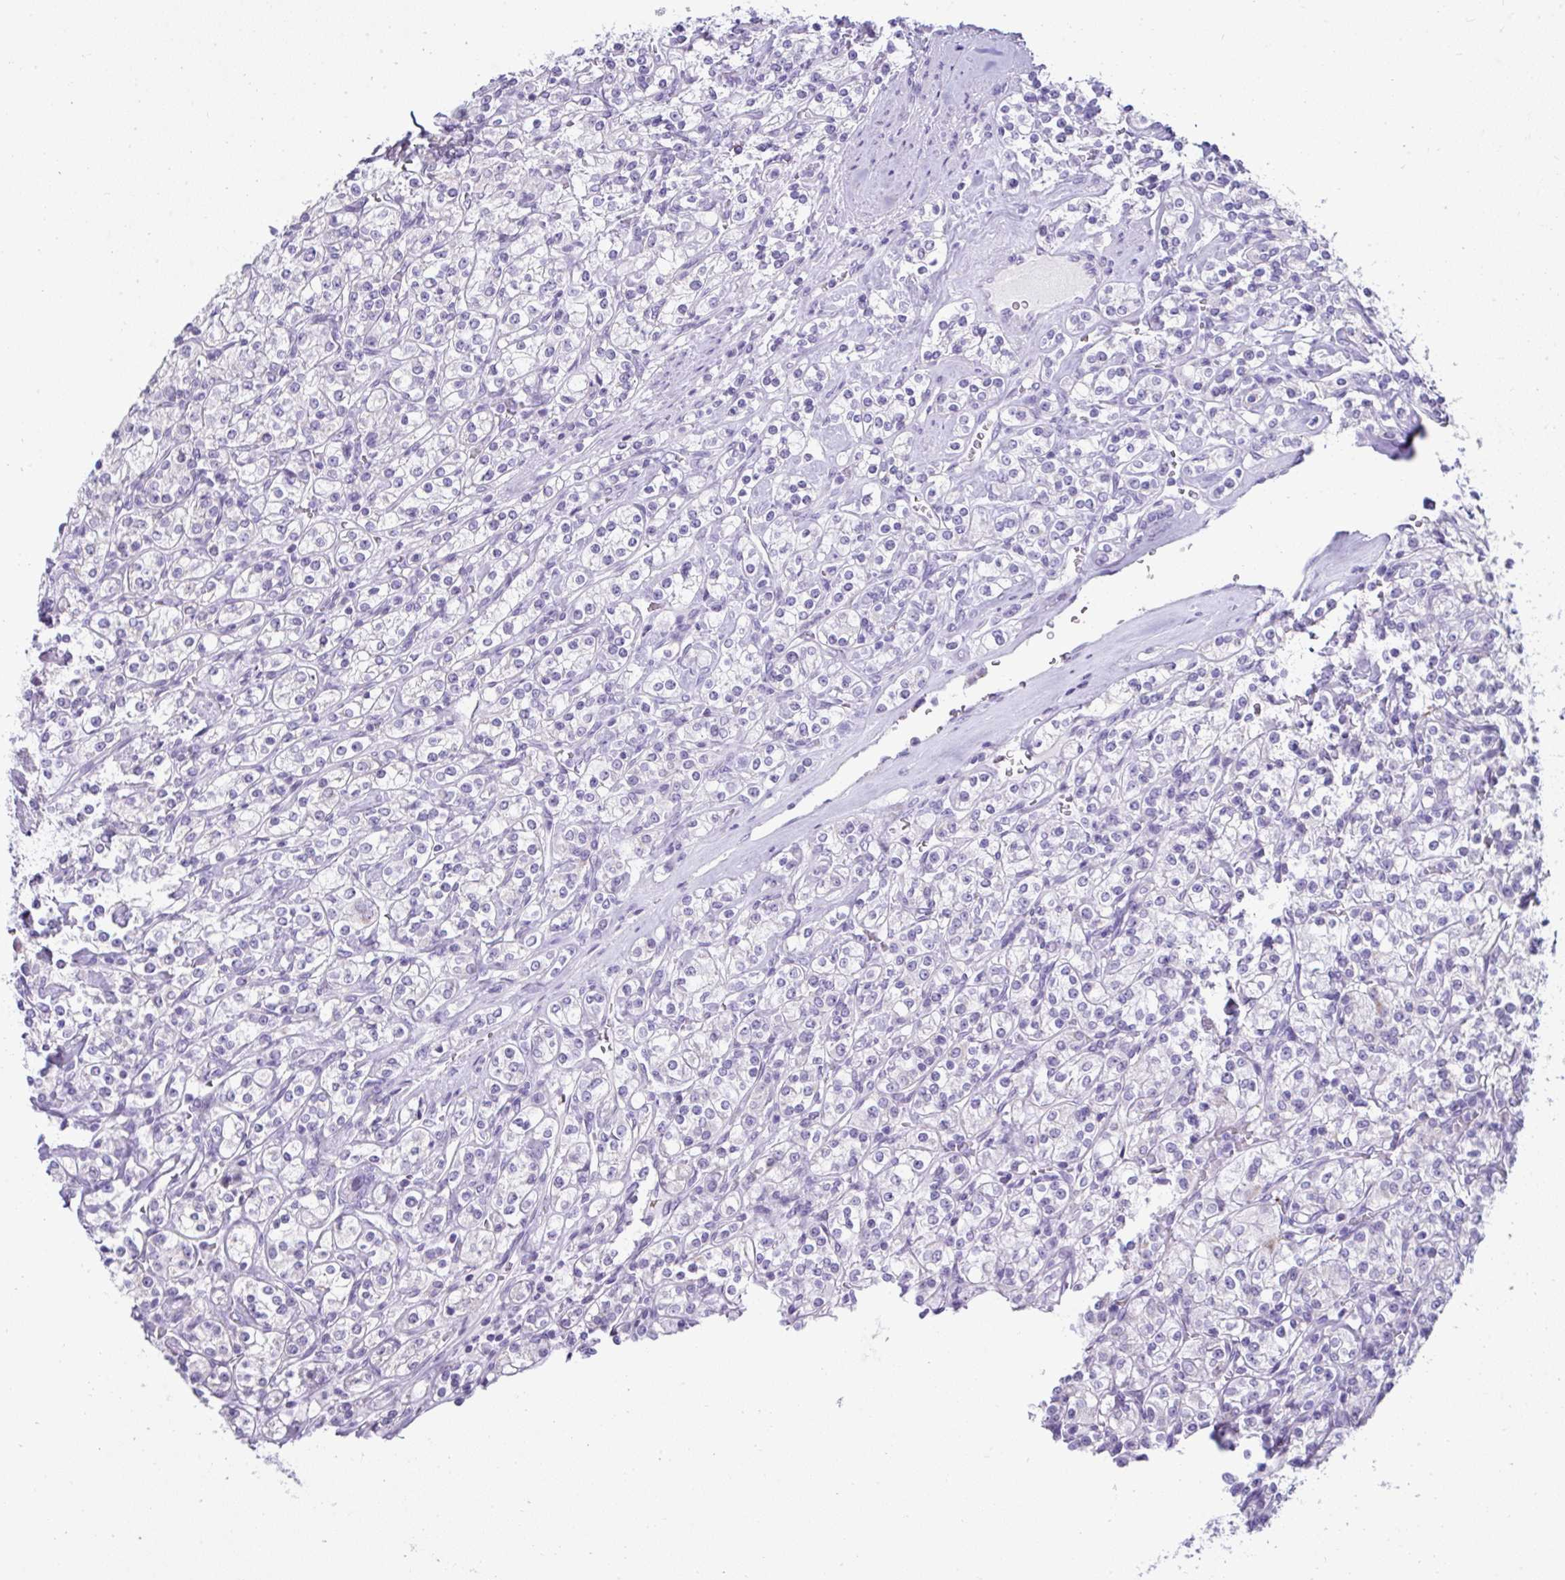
{"staining": {"intensity": "negative", "quantity": "none", "location": "none"}, "tissue": "renal cancer", "cell_type": "Tumor cells", "image_type": "cancer", "snomed": [{"axis": "morphology", "description": "Adenocarcinoma, NOS"}, {"axis": "topography", "description": "Kidney"}], "caption": "Immunohistochemistry (IHC) micrograph of neoplastic tissue: adenocarcinoma (renal) stained with DAB (3,3'-diaminobenzidine) exhibits no significant protein positivity in tumor cells.", "gene": "RNF183", "patient": {"sex": "male", "age": 77}}